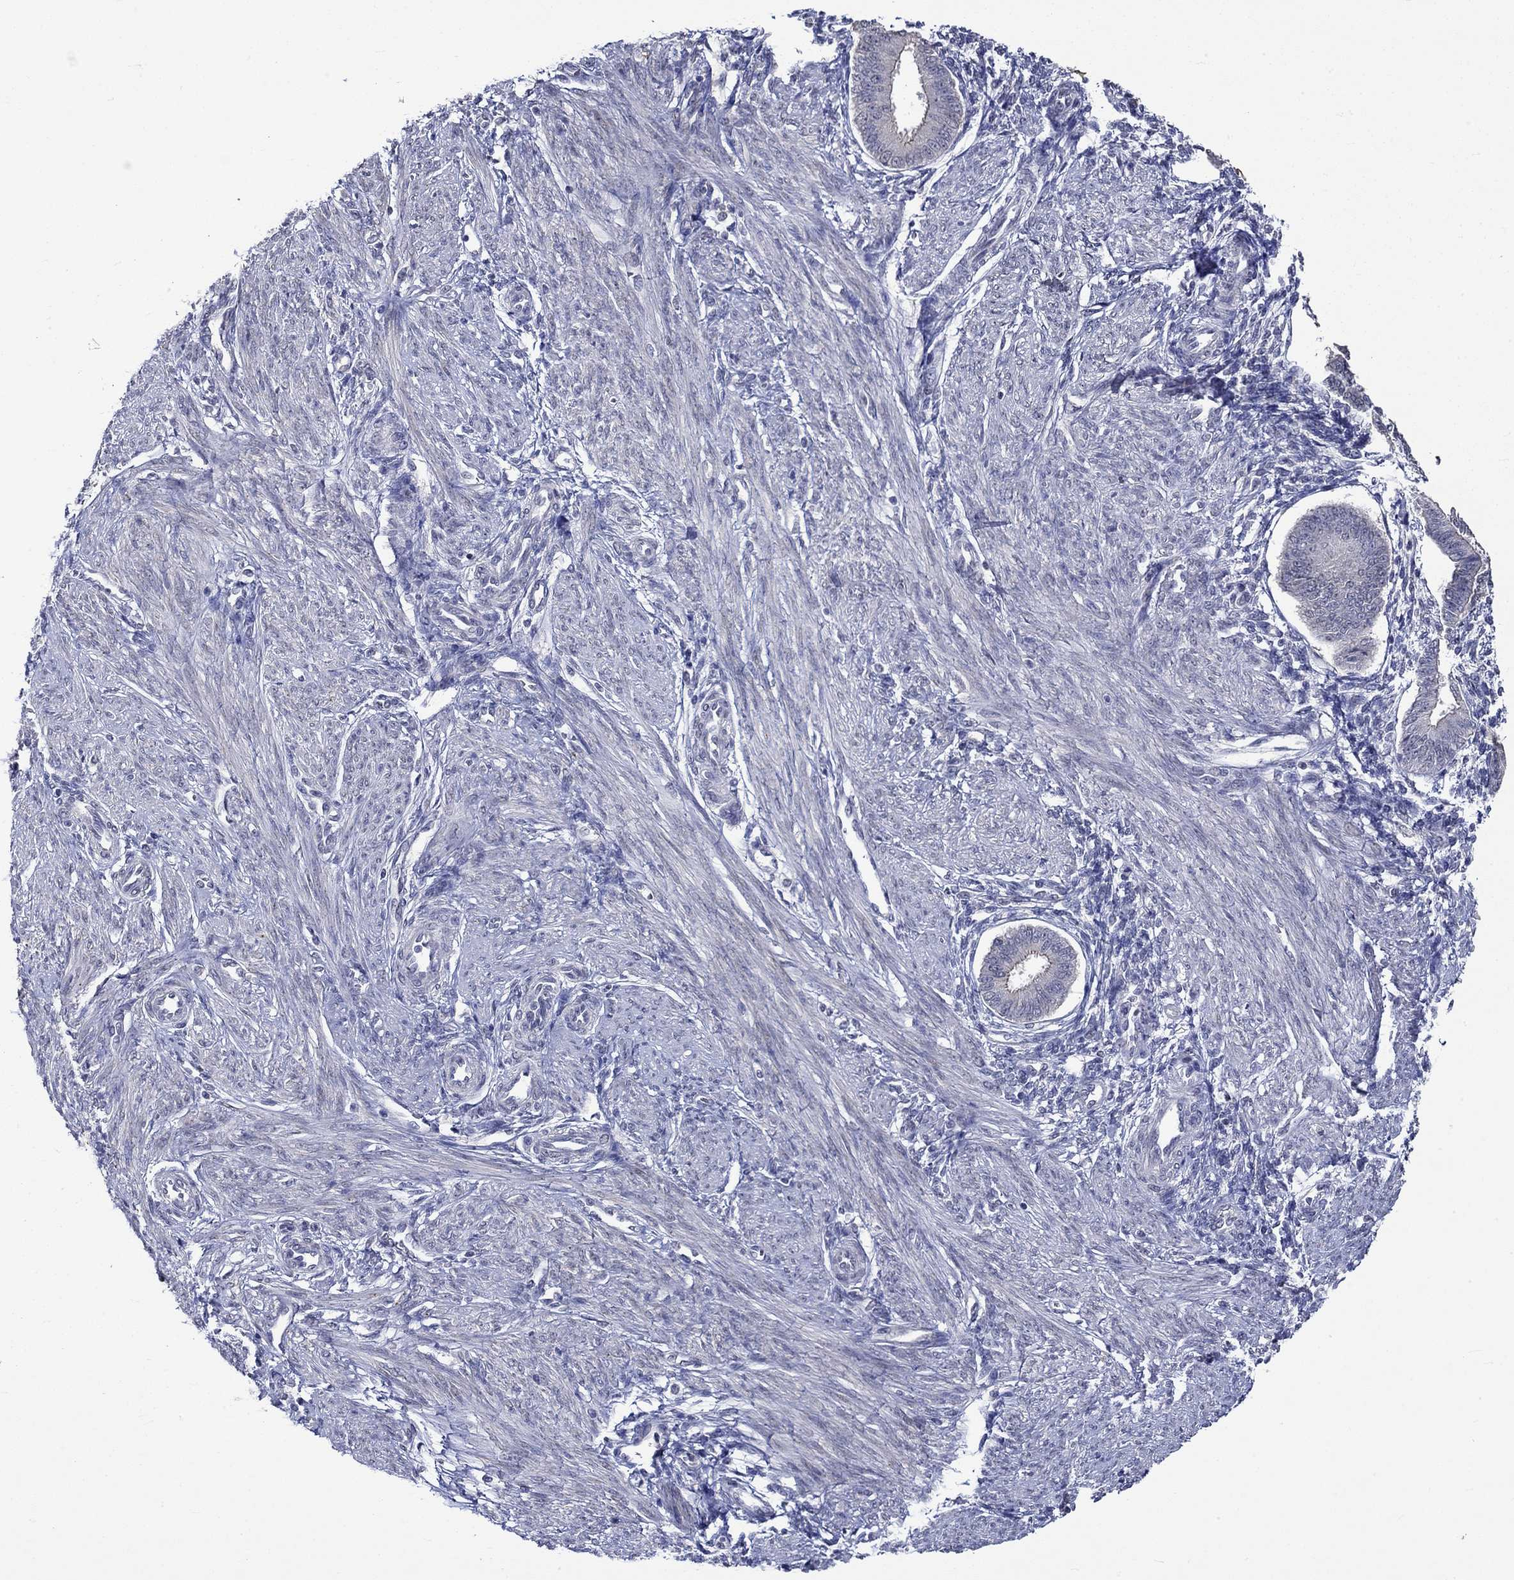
{"staining": {"intensity": "negative", "quantity": "none", "location": "none"}, "tissue": "endometrium", "cell_type": "Cells in endometrial stroma", "image_type": "normal", "snomed": [{"axis": "morphology", "description": "Normal tissue, NOS"}, {"axis": "topography", "description": "Endometrium"}], "caption": "The micrograph exhibits no staining of cells in endometrial stroma in unremarkable endometrium. The staining was performed using DAB (3,3'-diaminobenzidine) to visualize the protein expression in brown, while the nuclei were stained in blue with hematoxylin (Magnification: 20x).", "gene": "DDX3Y", "patient": {"sex": "female", "age": 39}}